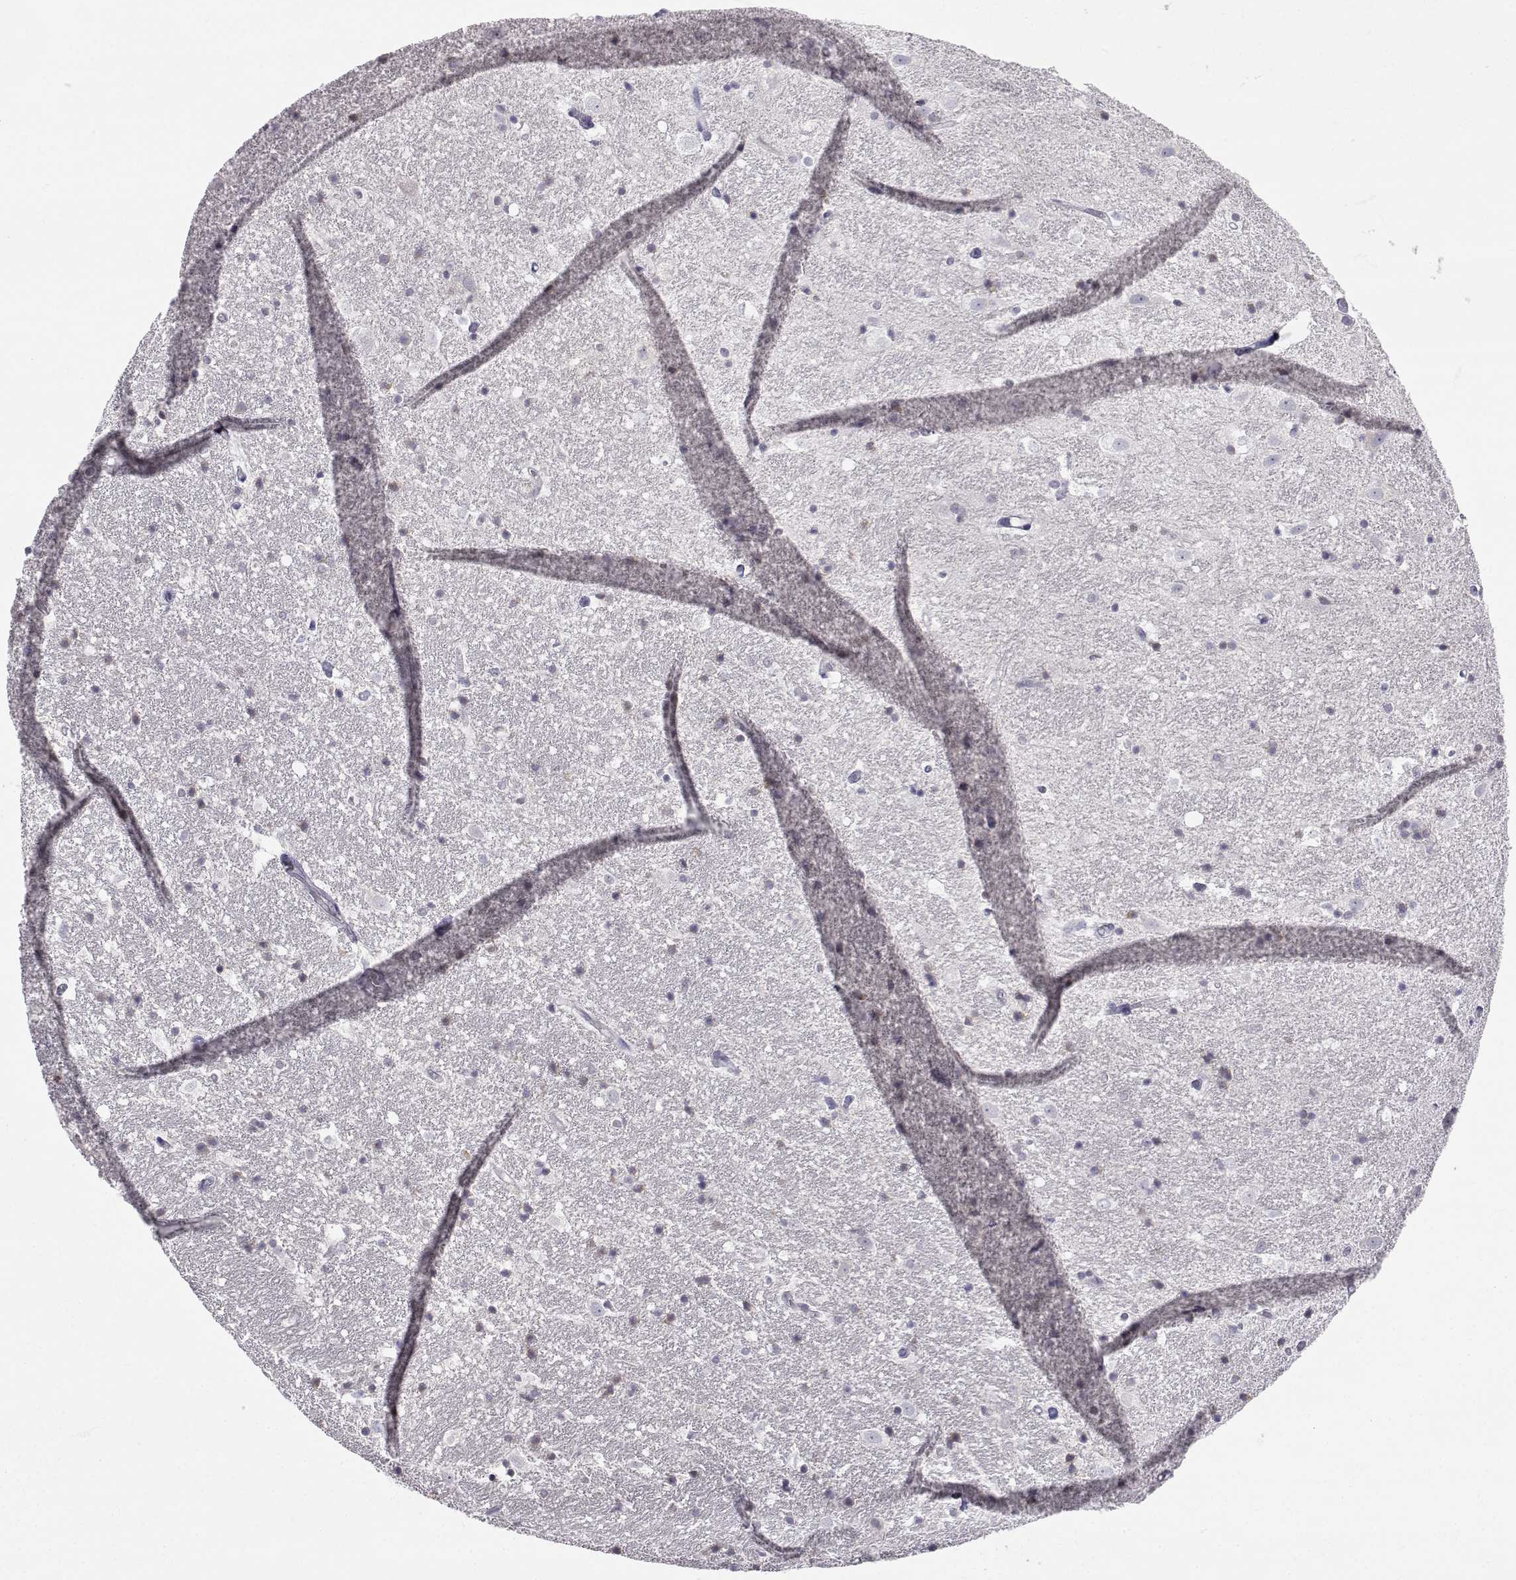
{"staining": {"intensity": "weak", "quantity": "<25%", "location": "cytoplasmic/membranous"}, "tissue": "hippocampus", "cell_type": "Glial cells", "image_type": "normal", "snomed": [{"axis": "morphology", "description": "Normal tissue, NOS"}, {"axis": "topography", "description": "Hippocampus"}], "caption": "Immunohistochemistry histopathology image of benign hippocampus stained for a protein (brown), which shows no positivity in glial cells.", "gene": "SLC6A3", "patient": {"sex": "male", "age": 49}}